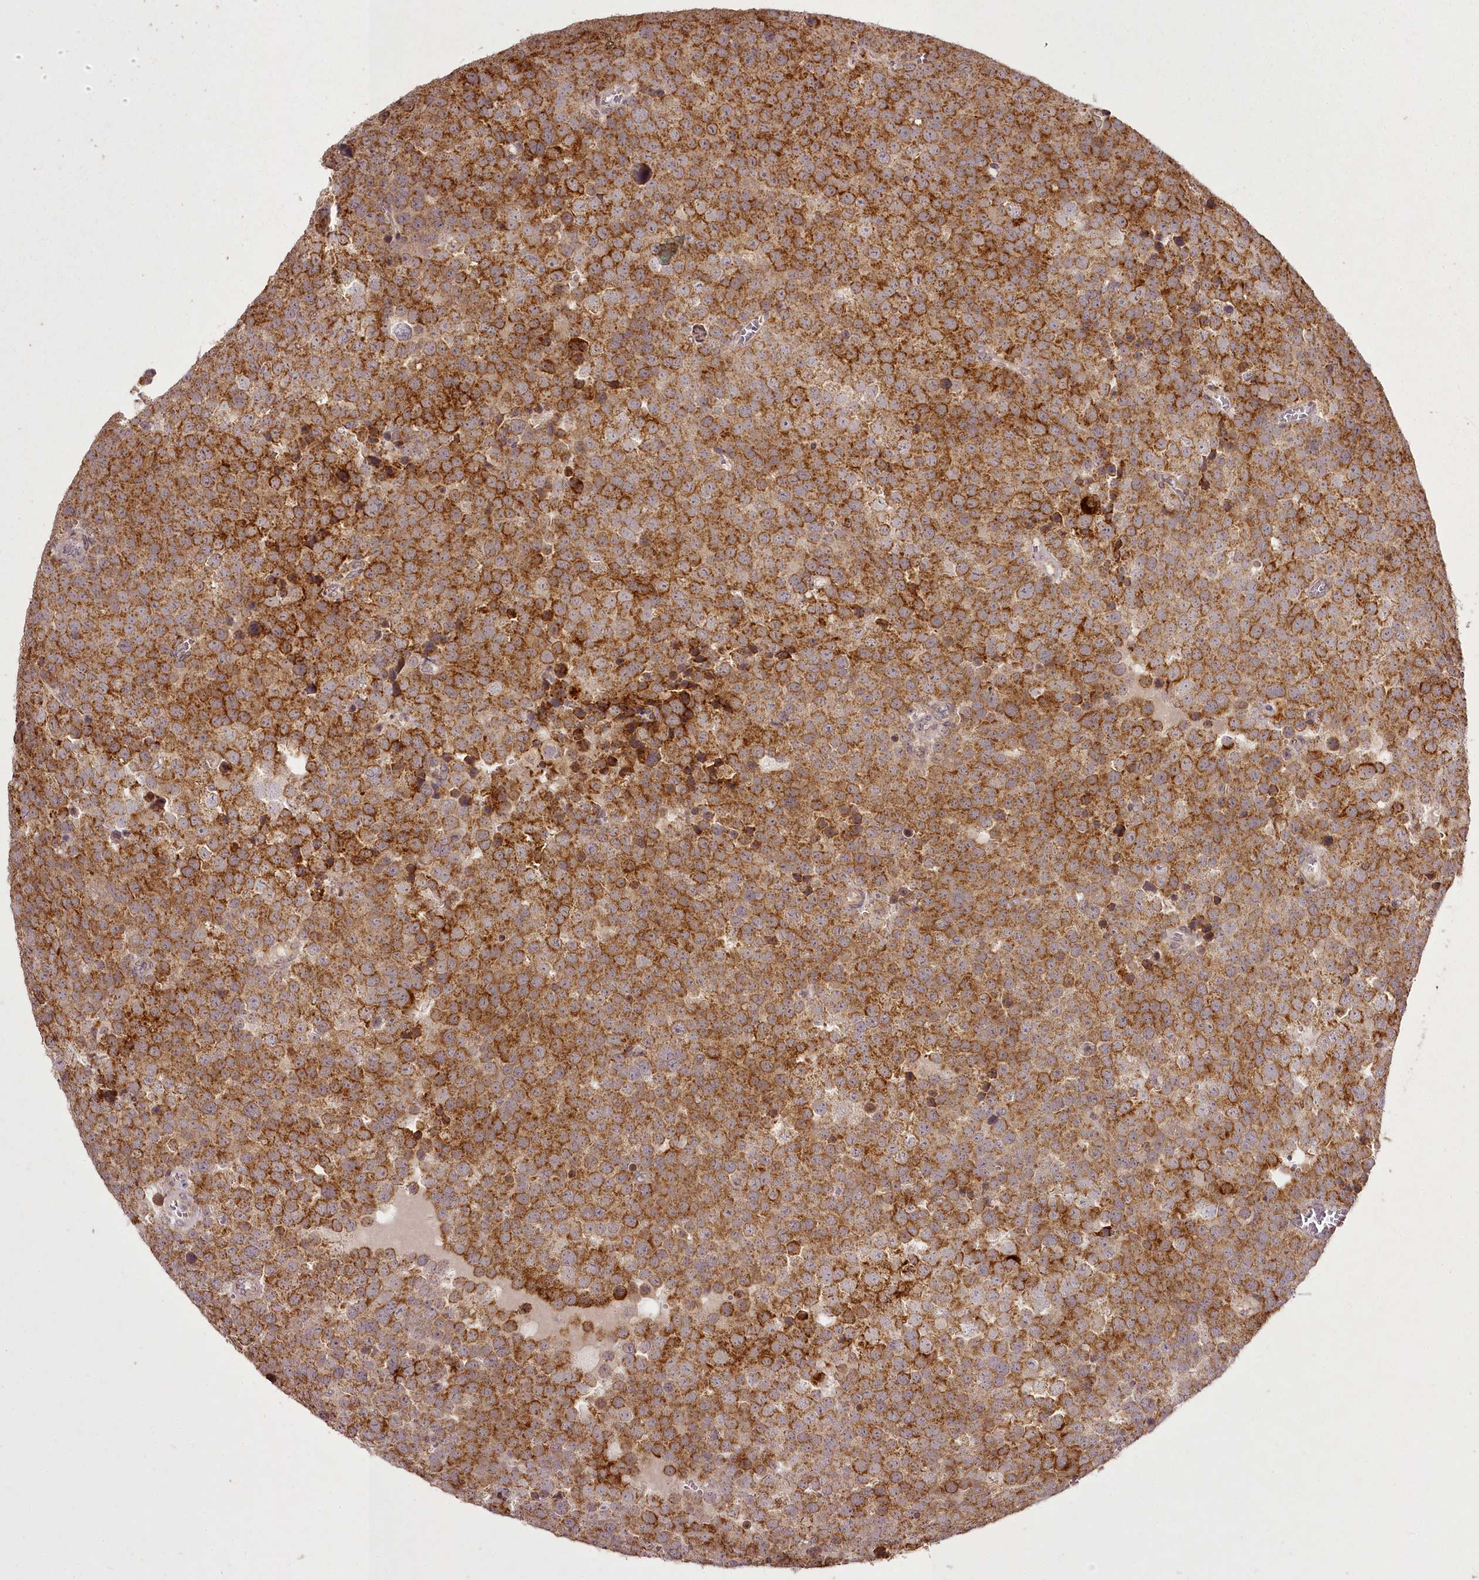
{"staining": {"intensity": "strong", "quantity": ">75%", "location": "cytoplasmic/membranous"}, "tissue": "testis cancer", "cell_type": "Tumor cells", "image_type": "cancer", "snomed": [{"axis": "morphology", "description": "Seminoma, NOS"}, {"axis": "topography", "description": "Testis"}], "caption": "This is an image of immunohistochemistry staining of seminoma (testis), which shows strong positivity in the cytoplasmic/membranous of tumor cells.", "gene": "CHCHD2", "patient": {"sex": "male", "age": 71}}